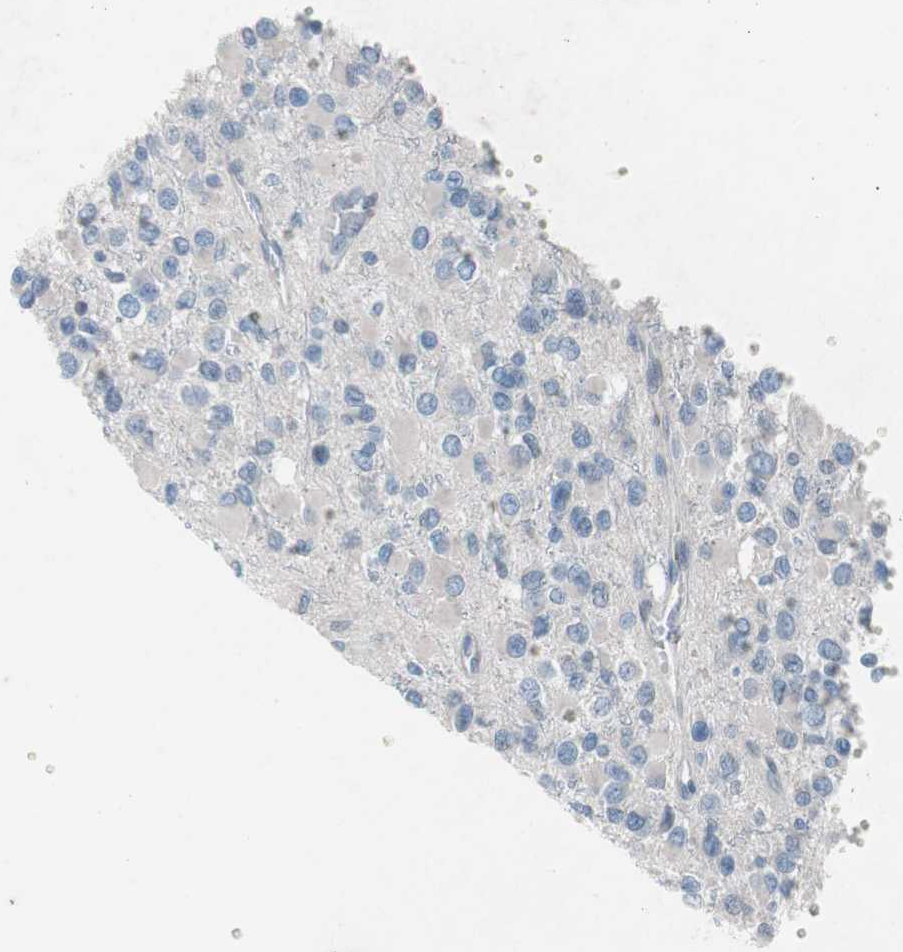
{"staining": {"intensity": "negative", "quantity": "none", "location": "none"}, "tissue": "glioma", "cell_type": "Tumor cells", "image_type": "cancer", "snomed": [{"axis": "morphology", "description": "Glioma, malignant, Low grade"}, {"axis": "topography", "description": "Brain"}], "caption": "Tumor cells show no significant protein positivity in glioma. (DAB immunohistochemistry (IHC) visualized using brightfield microscopy, high magnification).", "gene": "GRB7", "patient": {"sex": "male", "age": 42}}